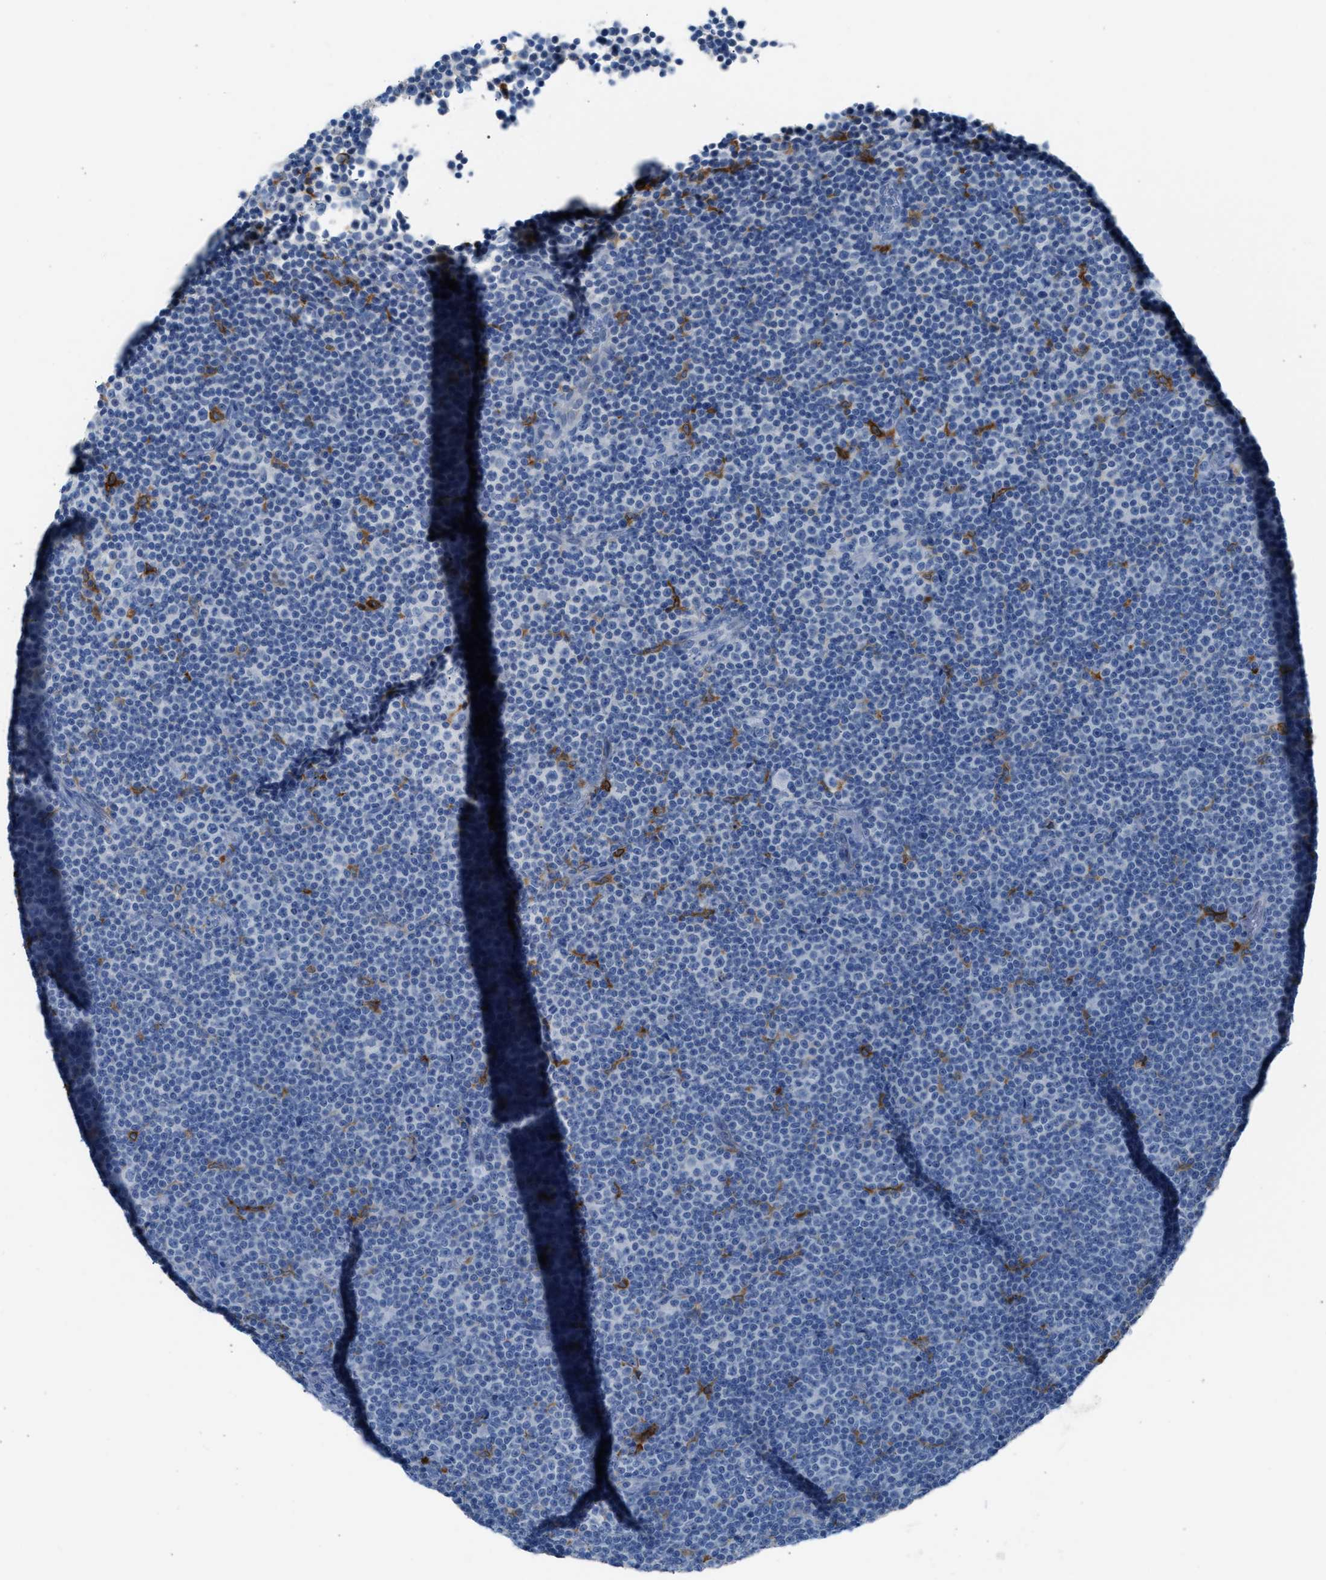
{"staining": {"intensity": "negative", "quantity": "none", "location": "none"}, "tissue": "lymphoma", "cell_type": "Tumor cells", "image_type": "cancer", "snomed": [{"axis": "morphology", "description": "Malignant lymphoma, non-Hodgkin's type, Low grade"}, {"axis": "topography", "description": "Lymph node"}], "caption": "The immunohistochemistry (IHC) photomicrograph has no significant expression in tumor cells of lymphoma tissue.", "gene": "CLEC10A", "patient": {"sex": "female", "age": 67}}